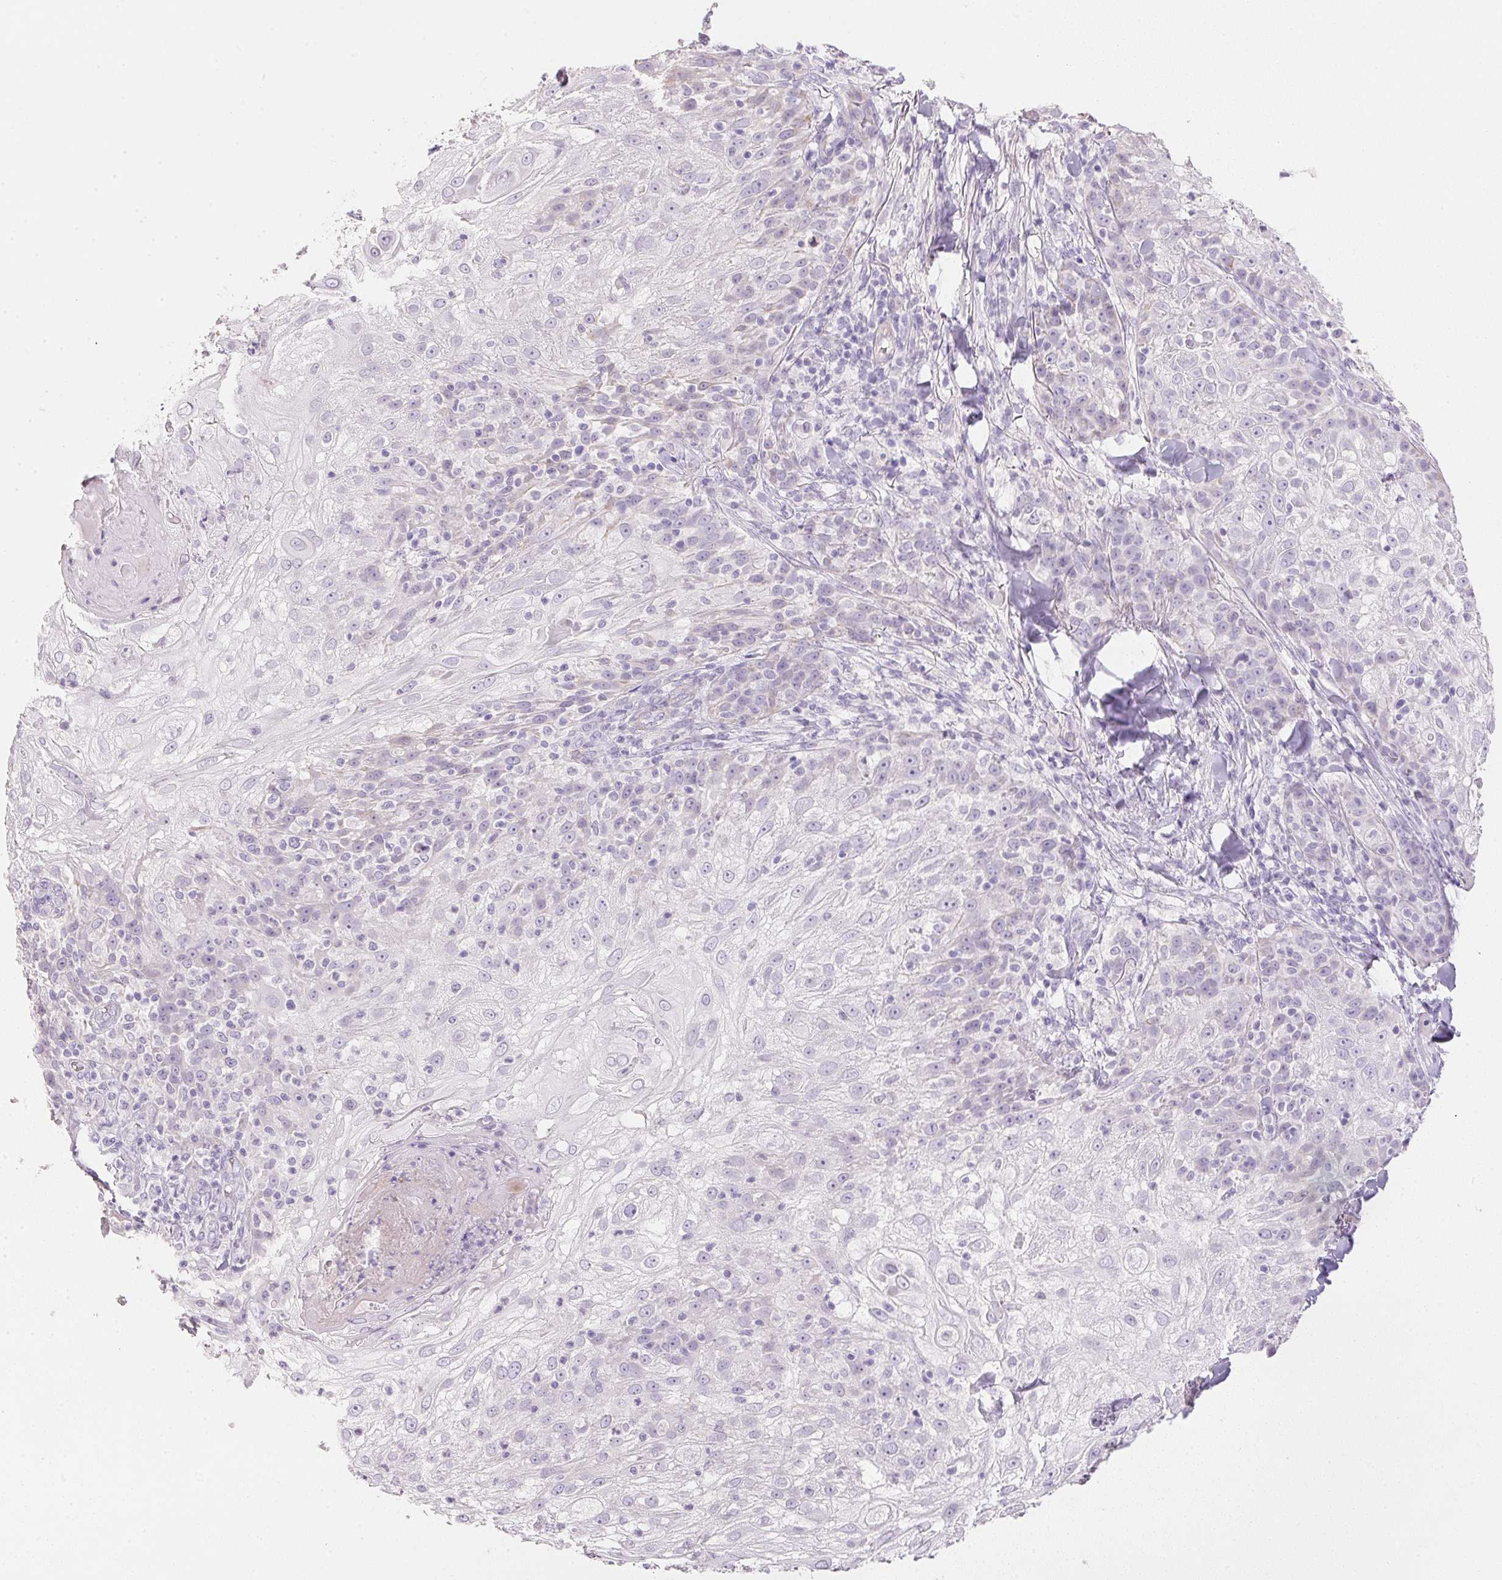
{"staining": {"intensity": "negative", "quantity": "none", "location": "none"}, "tissue": "skin cancer", "cell_type": "Tumor cells", "image_type": "cancer", "snomed": [{"axis": "morphology", "description": "Normal tissue, NOS"}, {"axis": "morphology", "description": "Squamous cell carcinoma, NOS"}, {"axis": "topography", "description": "Skin"}], "caption": "Histopathology image shows no significant protein expression in tumor cells of skin cancer (squamous cell carcinoma).", "gene": "KCNE2", "patient": {"sex": "female", "age": 83}}